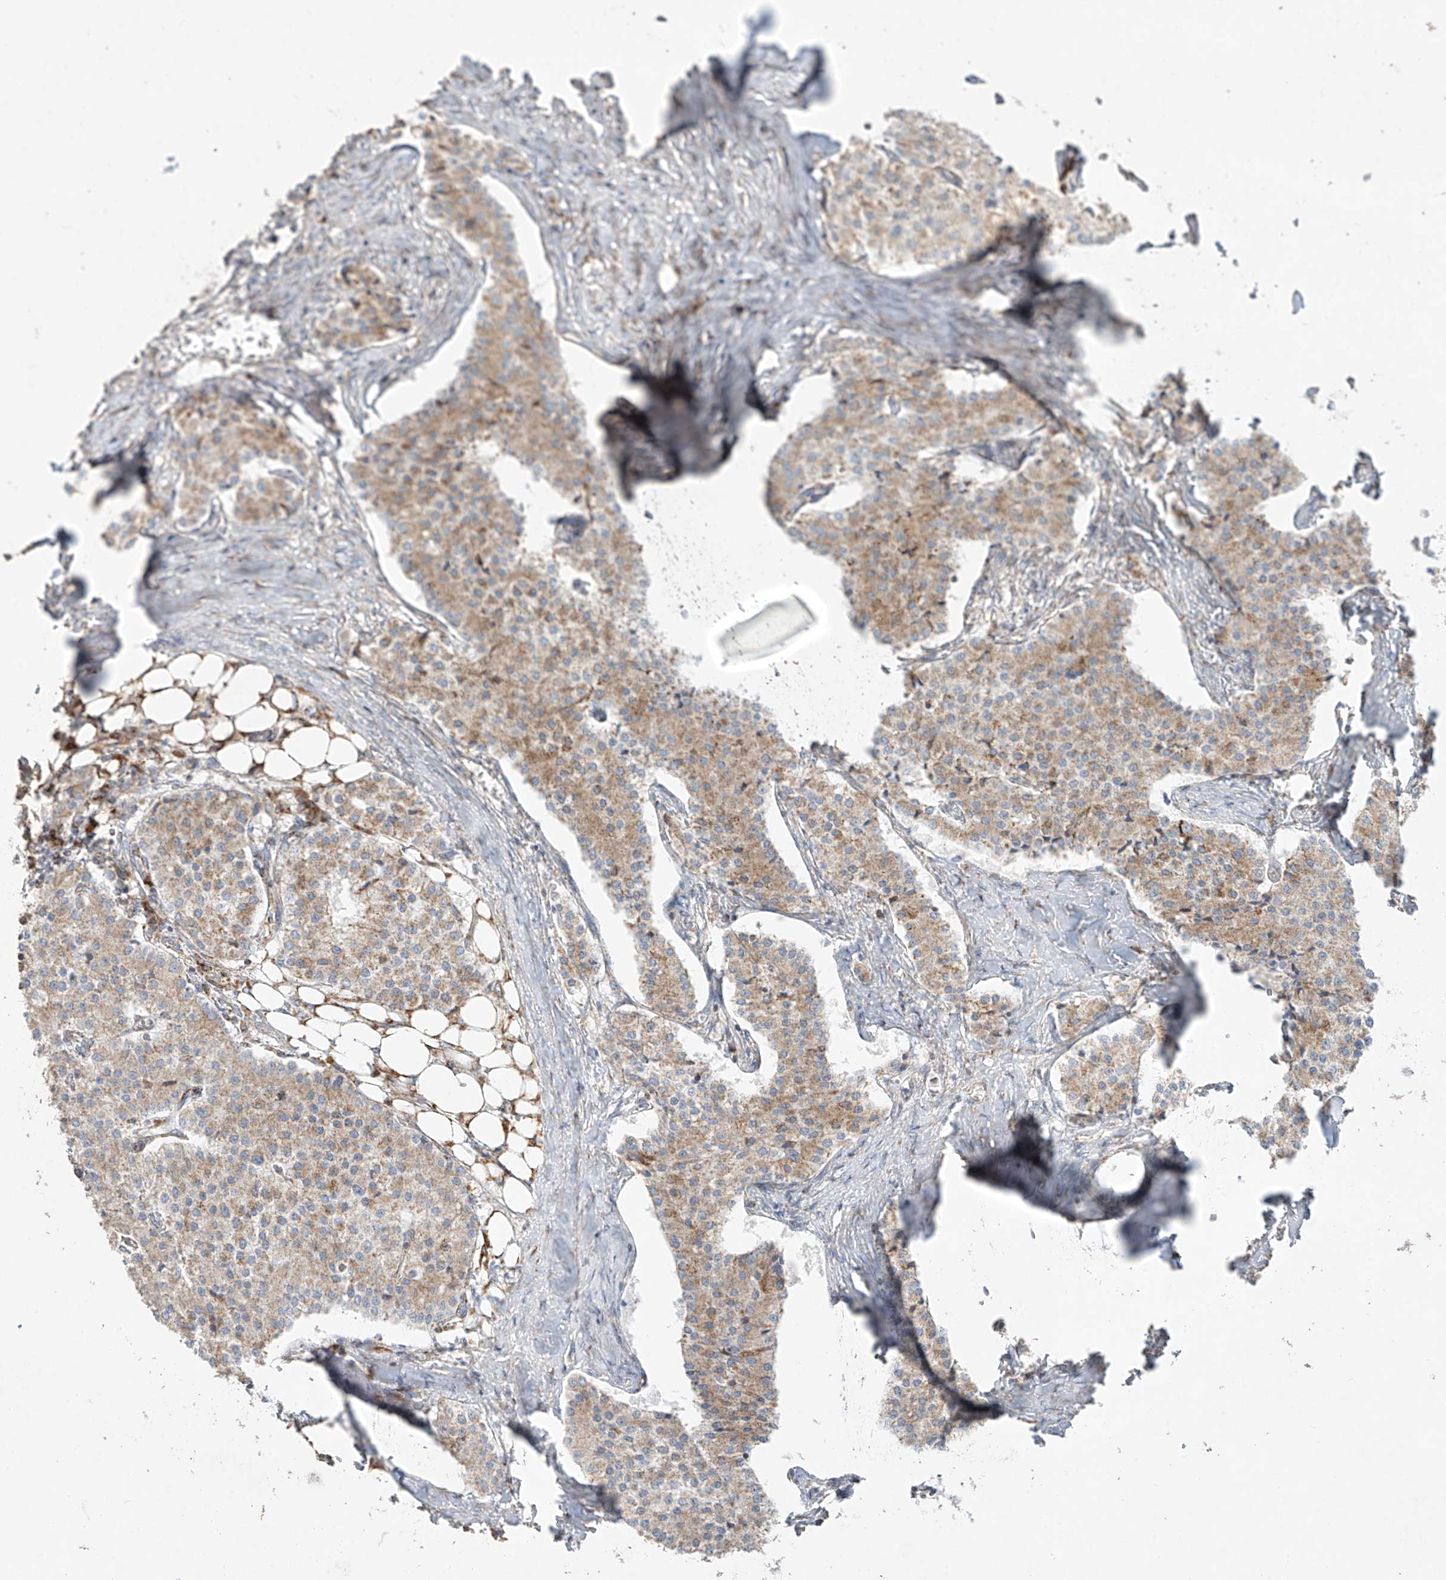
{"staining": {"intensity": "weak", "quantity": ">75%", "location": "cytoplasmic/membranous"}, "tissue": "carcinoid", "cell_type": "Tumor cells", "image_type": "cancer", "snomed": [{"axis": "morphology", "description": "Carcinoid, malignant, NOS"}, {"axis": "topography", "description": "Colon"}], "caption": "This is a photomicrograph of IHC staining of carcinoid, which shows weak positivity in the cytoplasmic/membranous of tumor cells.", "gene": "COLGALT2", "patient": {"sex": "female", "age": 52}}